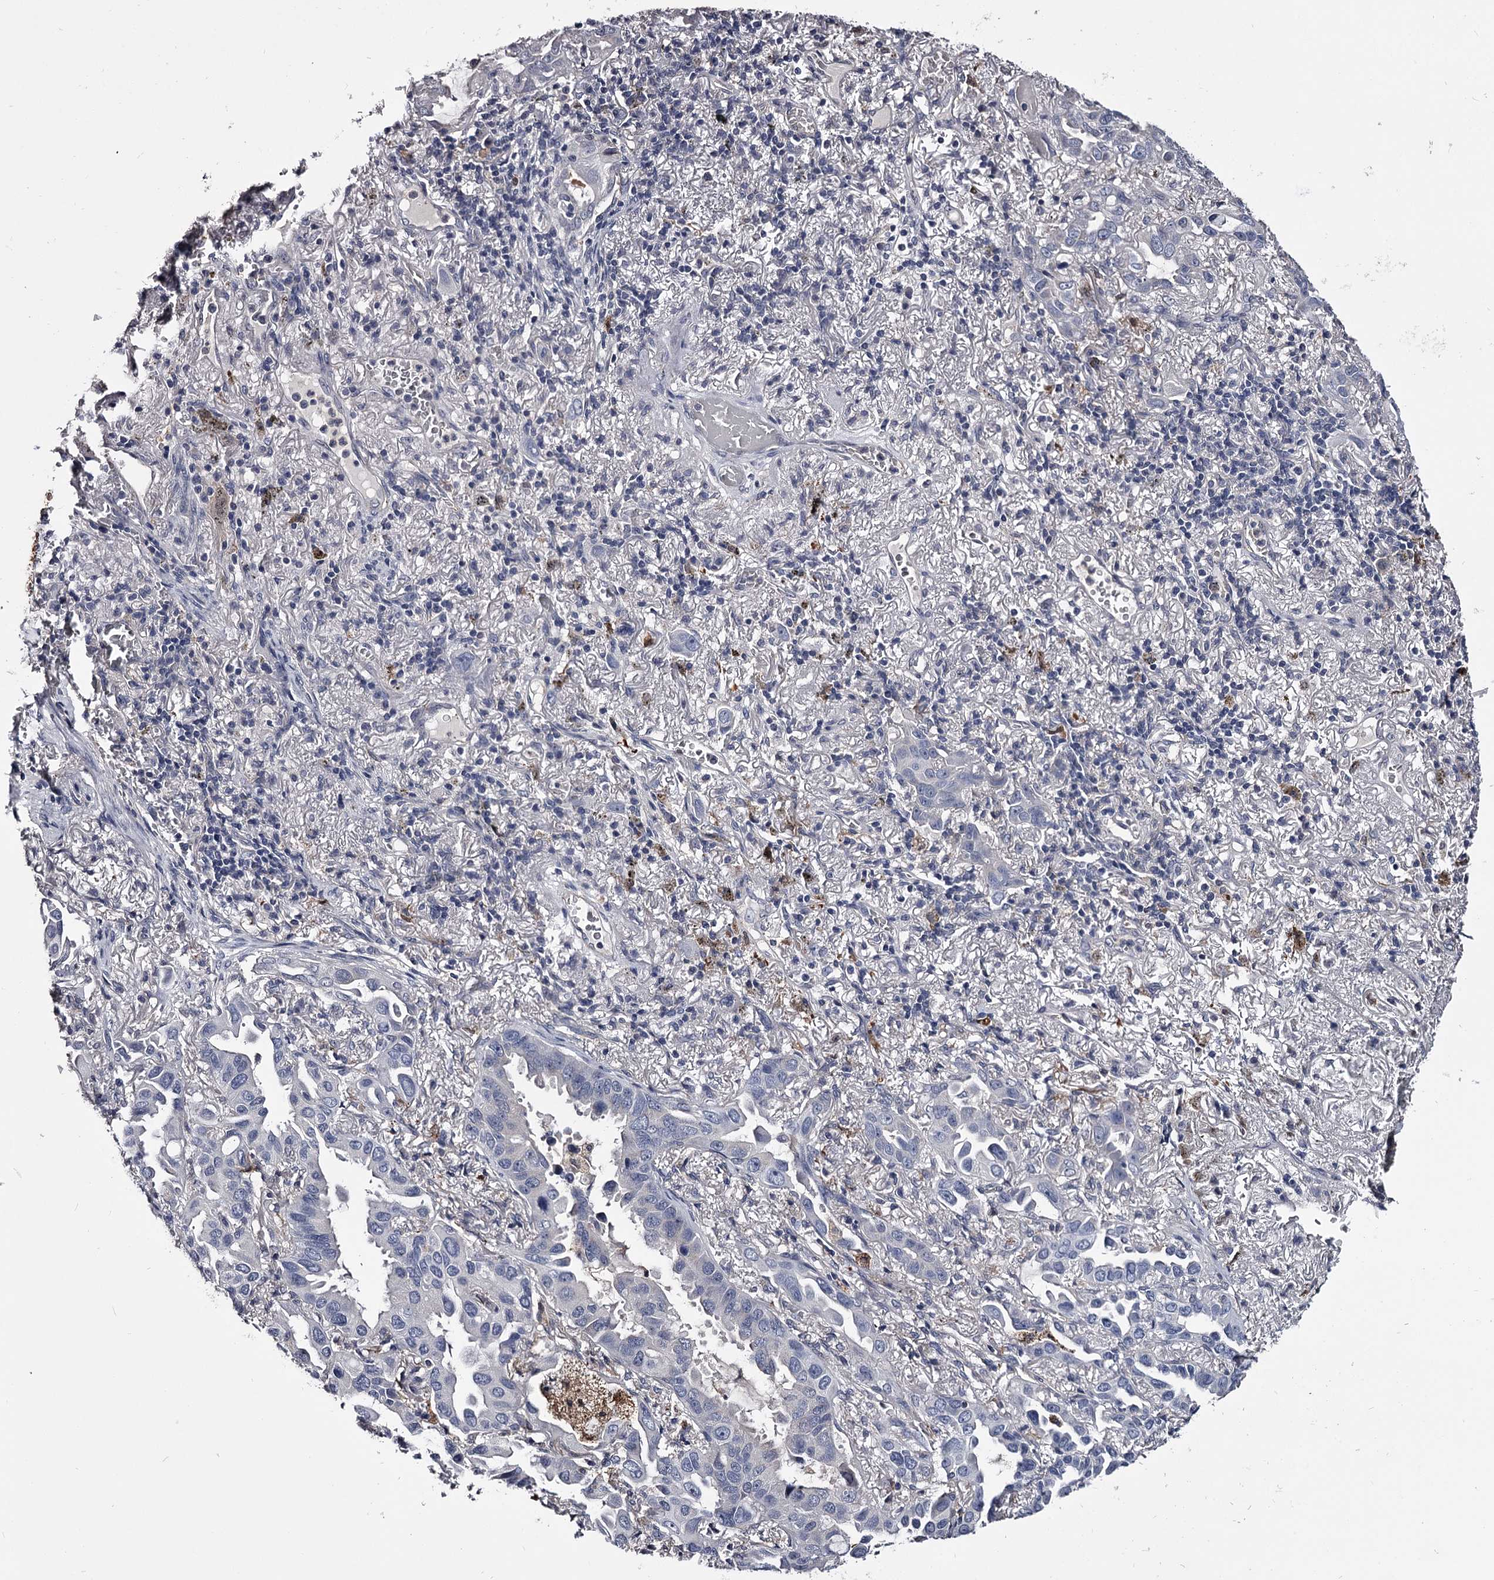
{"staining": {"intensity": "negative", "quantity": "none", "location": "none"}, "tissue": "lung cancer", "cell_type": "Tumor cells", "image_type": "cancer", "snomed": [{"axis": "morphology", "description": "Adenocarcinoma, NOS"}, {"axis": "topography", "description": "Lung"}], "caption": "Tumor cells show no significant protein positivity in lung cancer.", "gene": "GSTO1", "patient": {"sex": "male", "age": 64}}